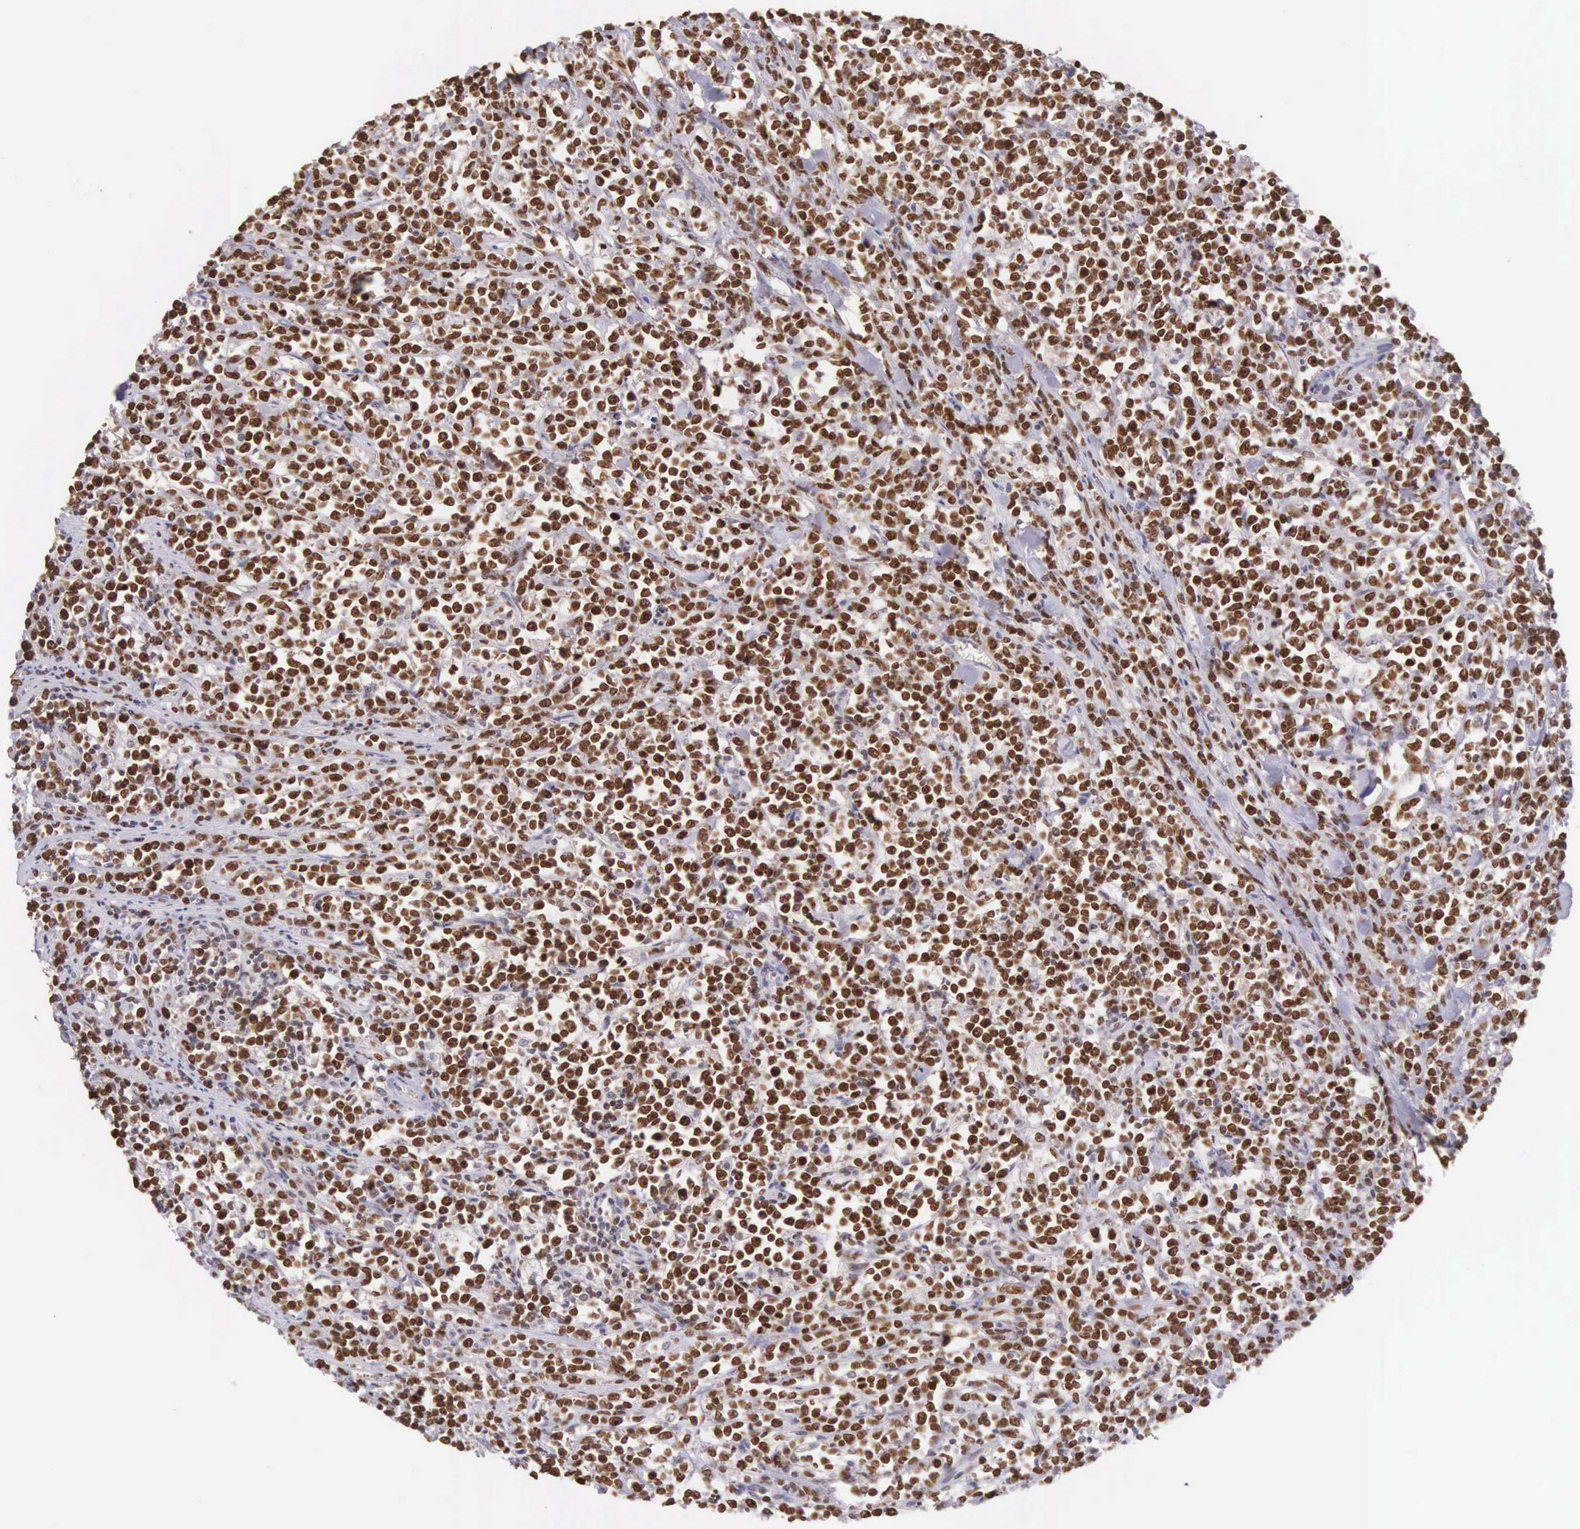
{"staining": {"intensity": "strong", "quantity": ">75%", "location": "nuclear"}, "tissue": "lymphoma", "cell_type": "Tumor cells", "image_type": "cancer", "snomed": [{"axis": "morphology", "description": "Malignant lymphoma, non-Hodgkin's type, High grade"}, {"axis": "topography", "description": "Small intestine"}, {"axis": "topography", "description": "Colon"}], "caption": "IHC micrograph of human high-grade malignant lymphoma, non-Hodgkin's type stained for a protein (brown), which demonstrates high levels of strong nuclear staining in approximately >75% of tumor cells.", "gene": "VRK1", "patient": {"sex": "male", "age": 8}}